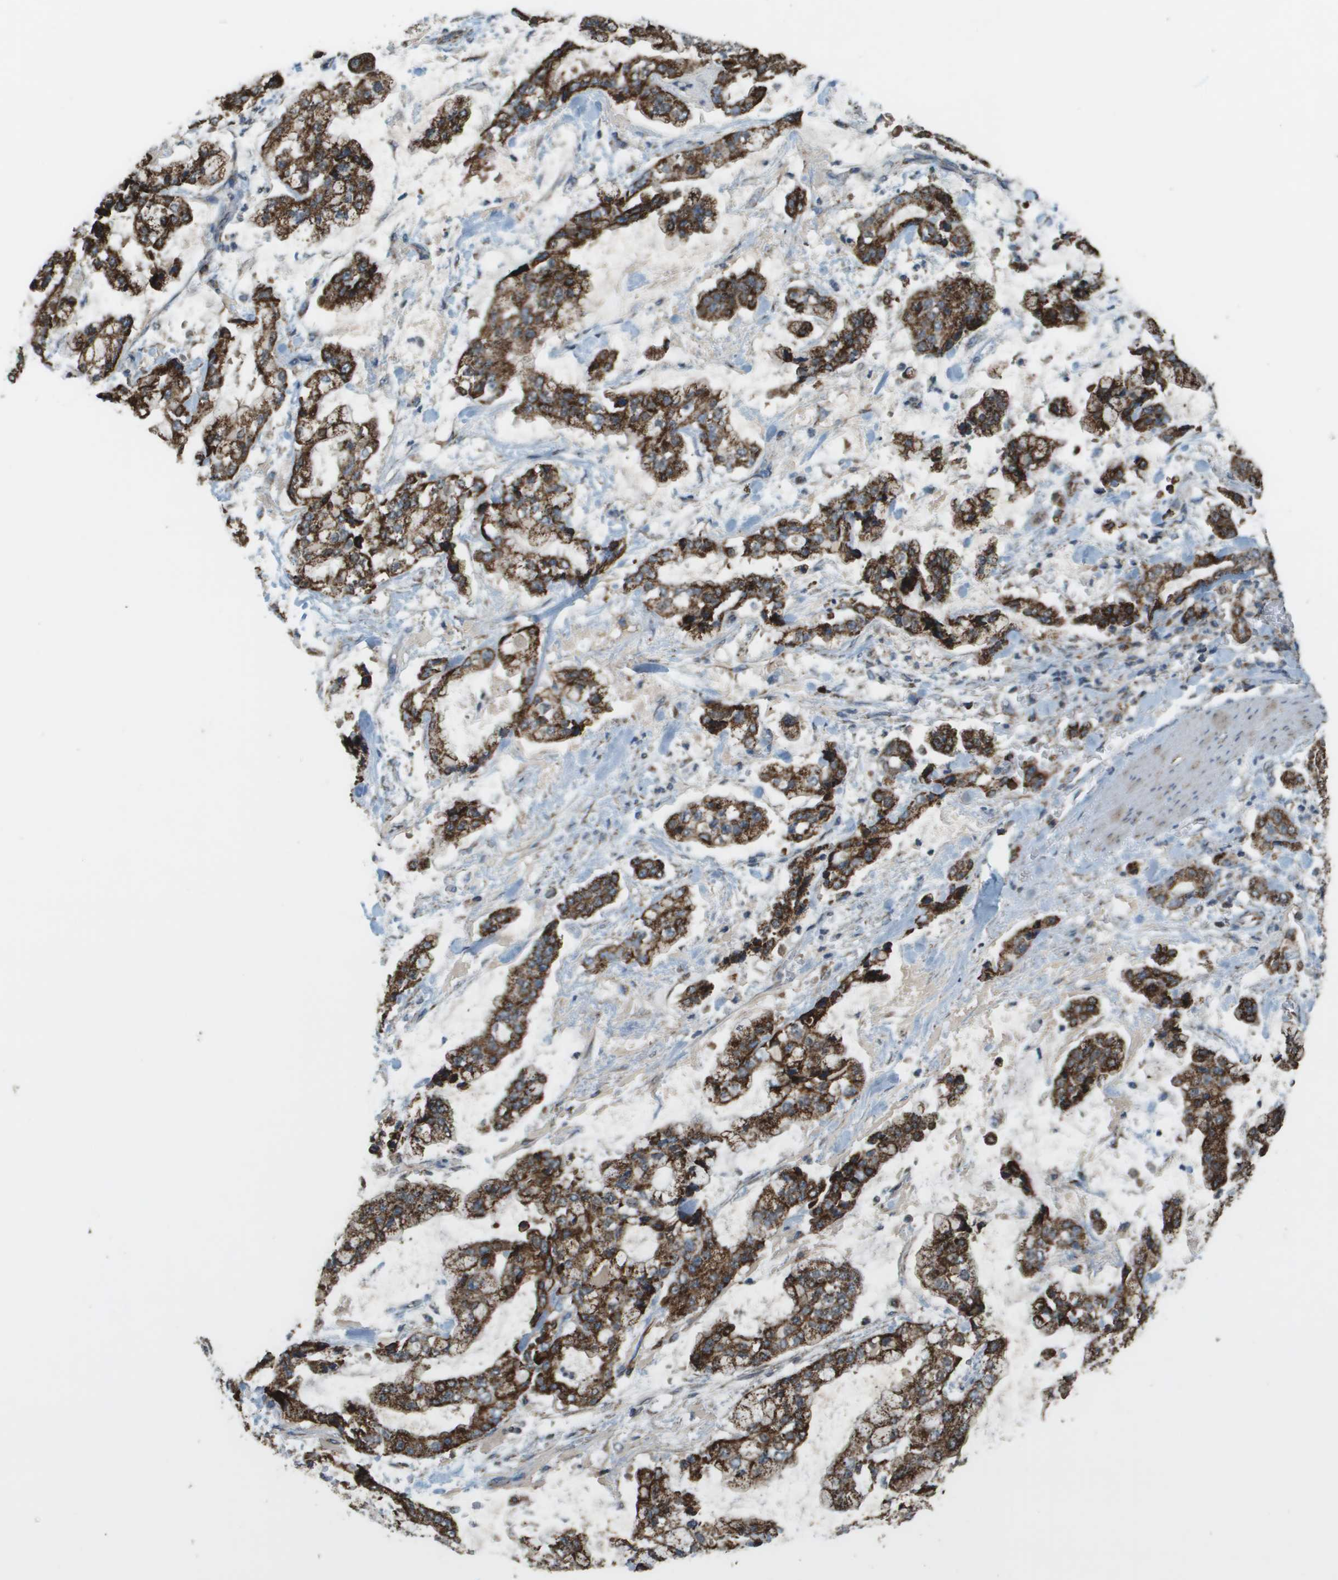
{"staining": {"intensity": "strong", "quantity": ">75%", "location": "cytoplasmic/membranous"}, "tissue": "stomach cancer", "cell_type": "Tumor cells", "image_type": "cancer", "snomed": [{"axis": "morphology", "description": "Normal tissue, NOS"}, {"axis": "morphology", "description": "Adenocarcinoma, NOS"}, {"axis": "topography", "description": "Stomach, upper"}, {"axis": "topography", "description": "Stomach"}], "caption": "A high-resolution image shows IHC staining of stomach adenocarcinoma, which exhibits strong cytoplasmic/membranous staining in about >75% of tumor cells. (IHC, brightfield microscopy, high magnification).", "gene": "FH", "patient": {"sex": "male", "age": 76}}